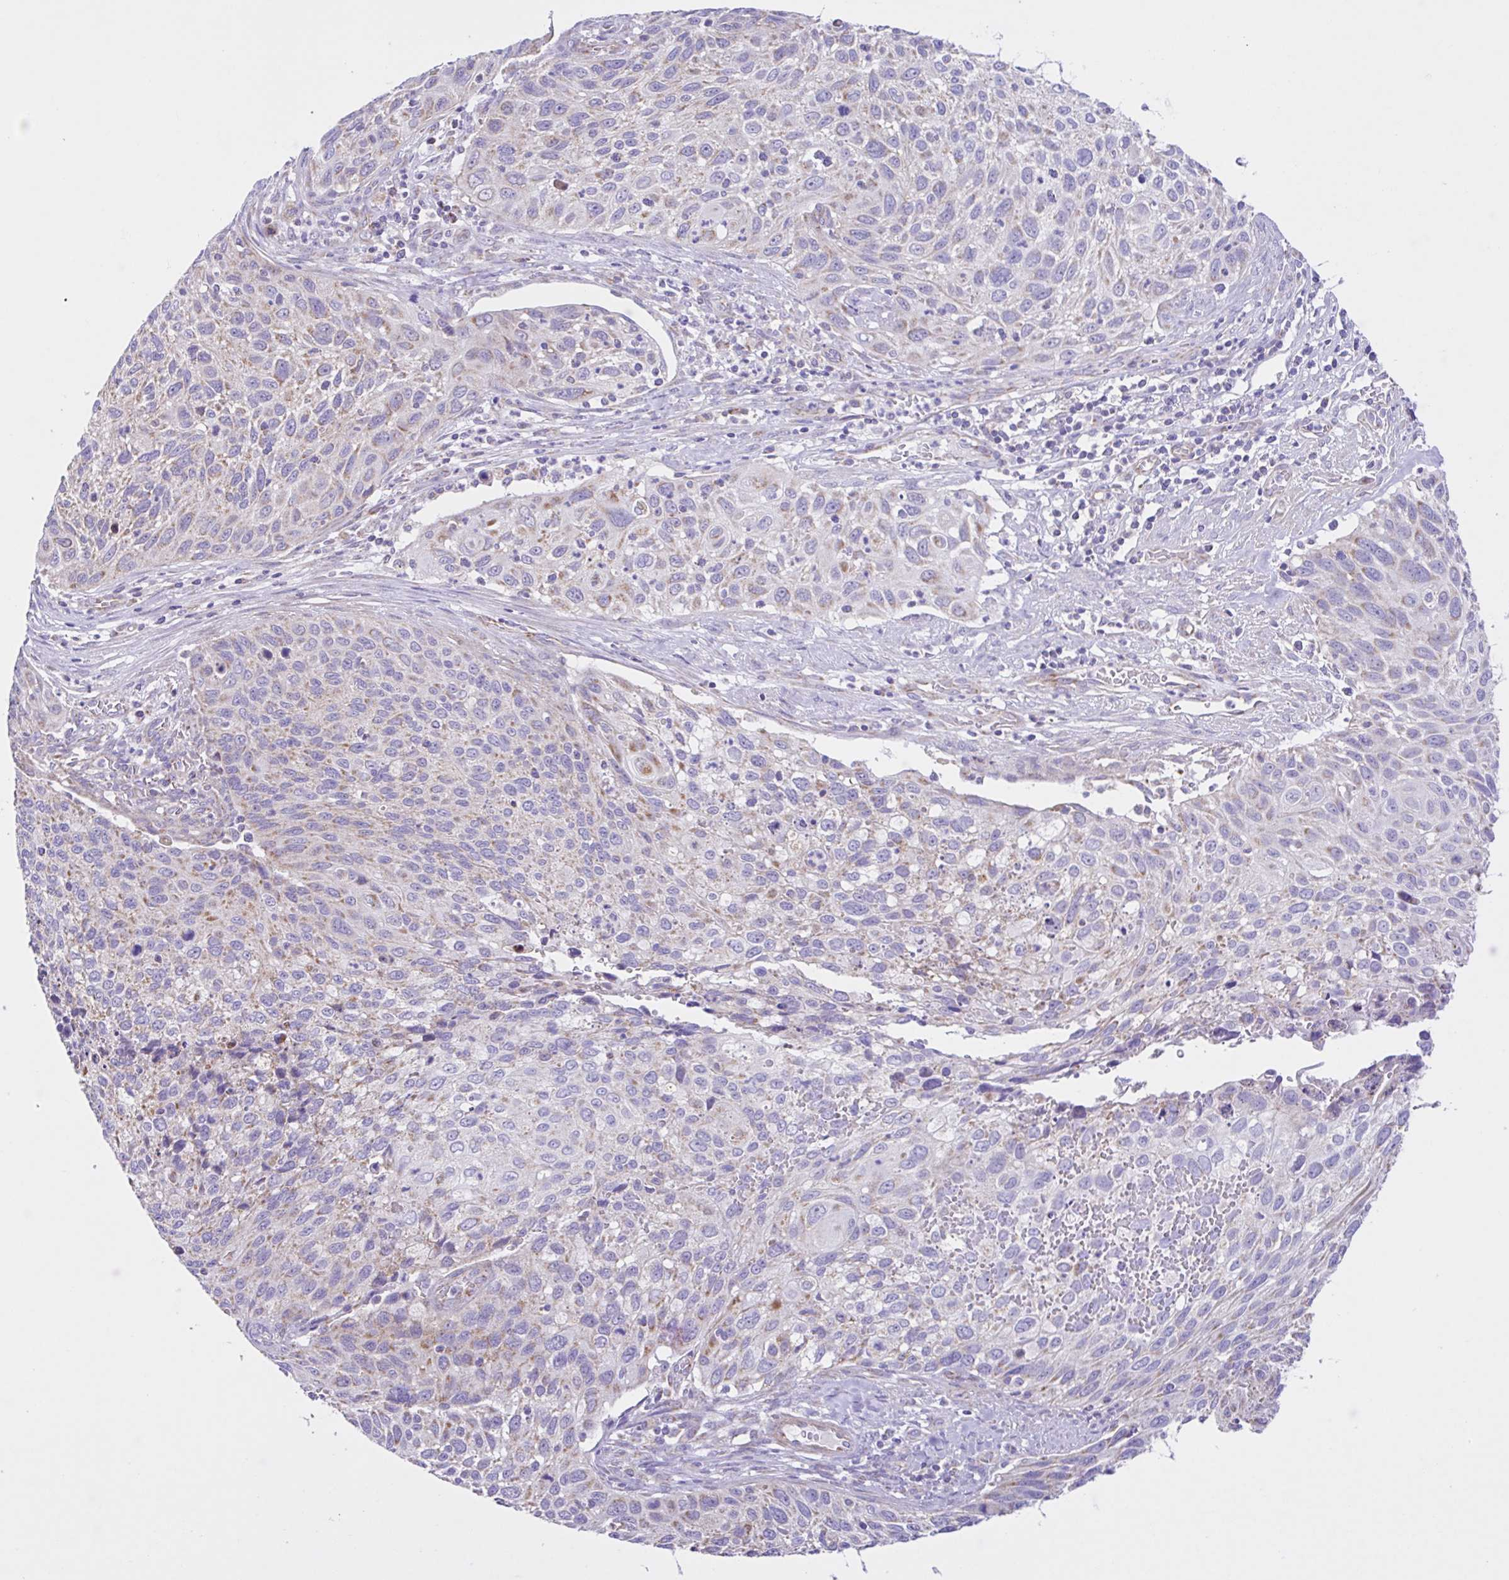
{"staining": {"intensity": "negative", "quantity": "none", "location": "none"}, "tissue": "cervical cancer", "cell_type": "Tumor cells", "image_type": "cancer", "snomed": [{"axis": "morphology", "description": "Squamous cell carcinoma, NOS"}, {"axis": "topography", "description": "Cervix"}], "caption": "IHC photomicrograph of neoplastic tissue: human cervical cancer stained with DAB displays no significant protein staining in tumor cells. (Brightfield microscopy of DAB IHC at high magnification).", "gene": "NDUFS2", "patient": {"sex": "female", "age": 70}}